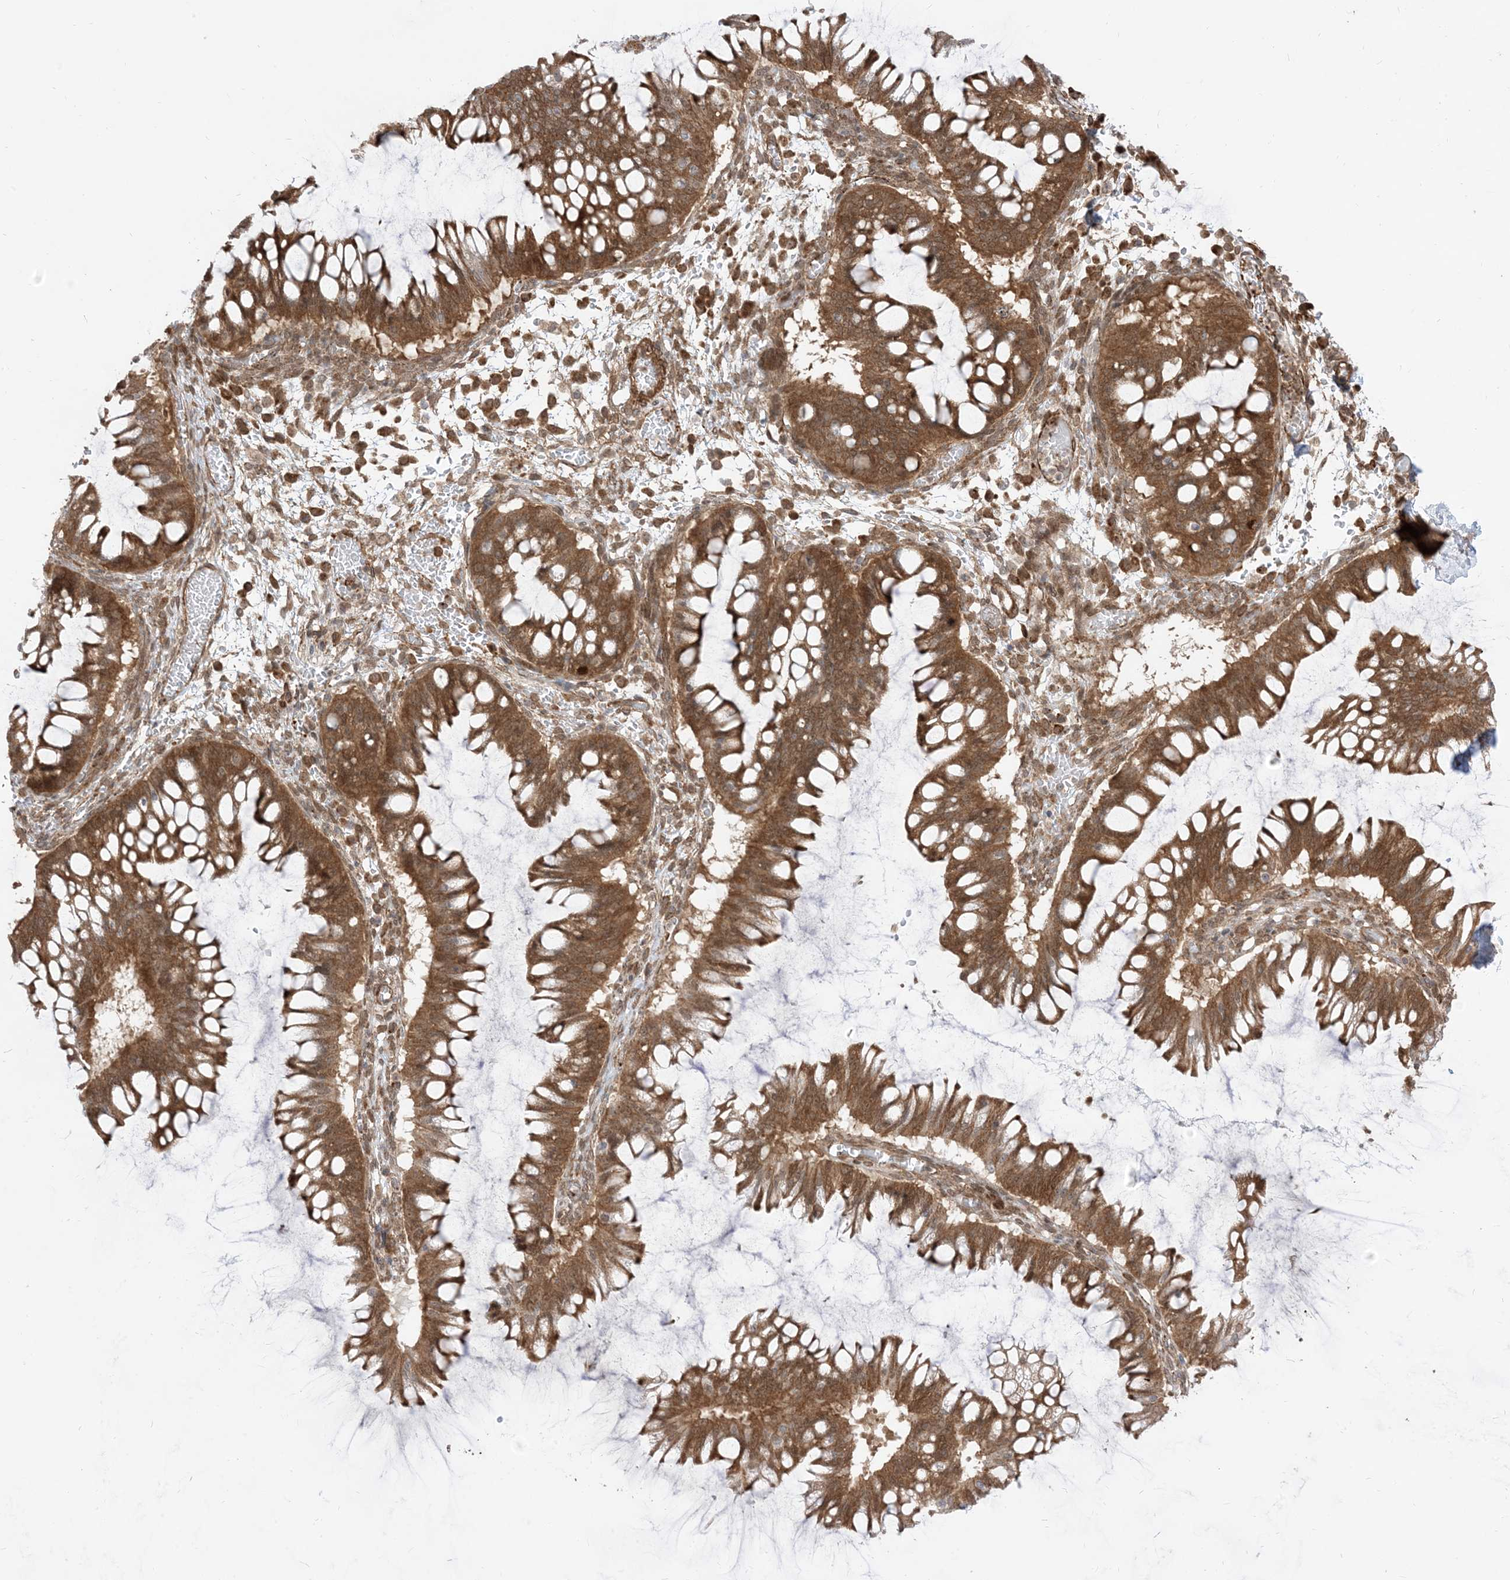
{"staining": {"intensity": "strong", "quantity": ">75%", "location": "cytoplasmic/membranous"}, "tissue": "ovarian cancer", "cell_type": "Tumor cells", "image_type": "cancer", "snomed": [{"axis": "morphology", "description": "Cystadenocarcinoma, mucinous, NOS"}, {"axis": "topography", "description": "Ovary"}], "caption": "Protein staining of ovarian cancer (mucinous cystadenocarcinoma) tissue demonstrates strong cytoplasmic/membranous expression in approximately >75% of tumor cells.", "gene": "TBCC", "patient": {"sex": "female", "age": 73}}